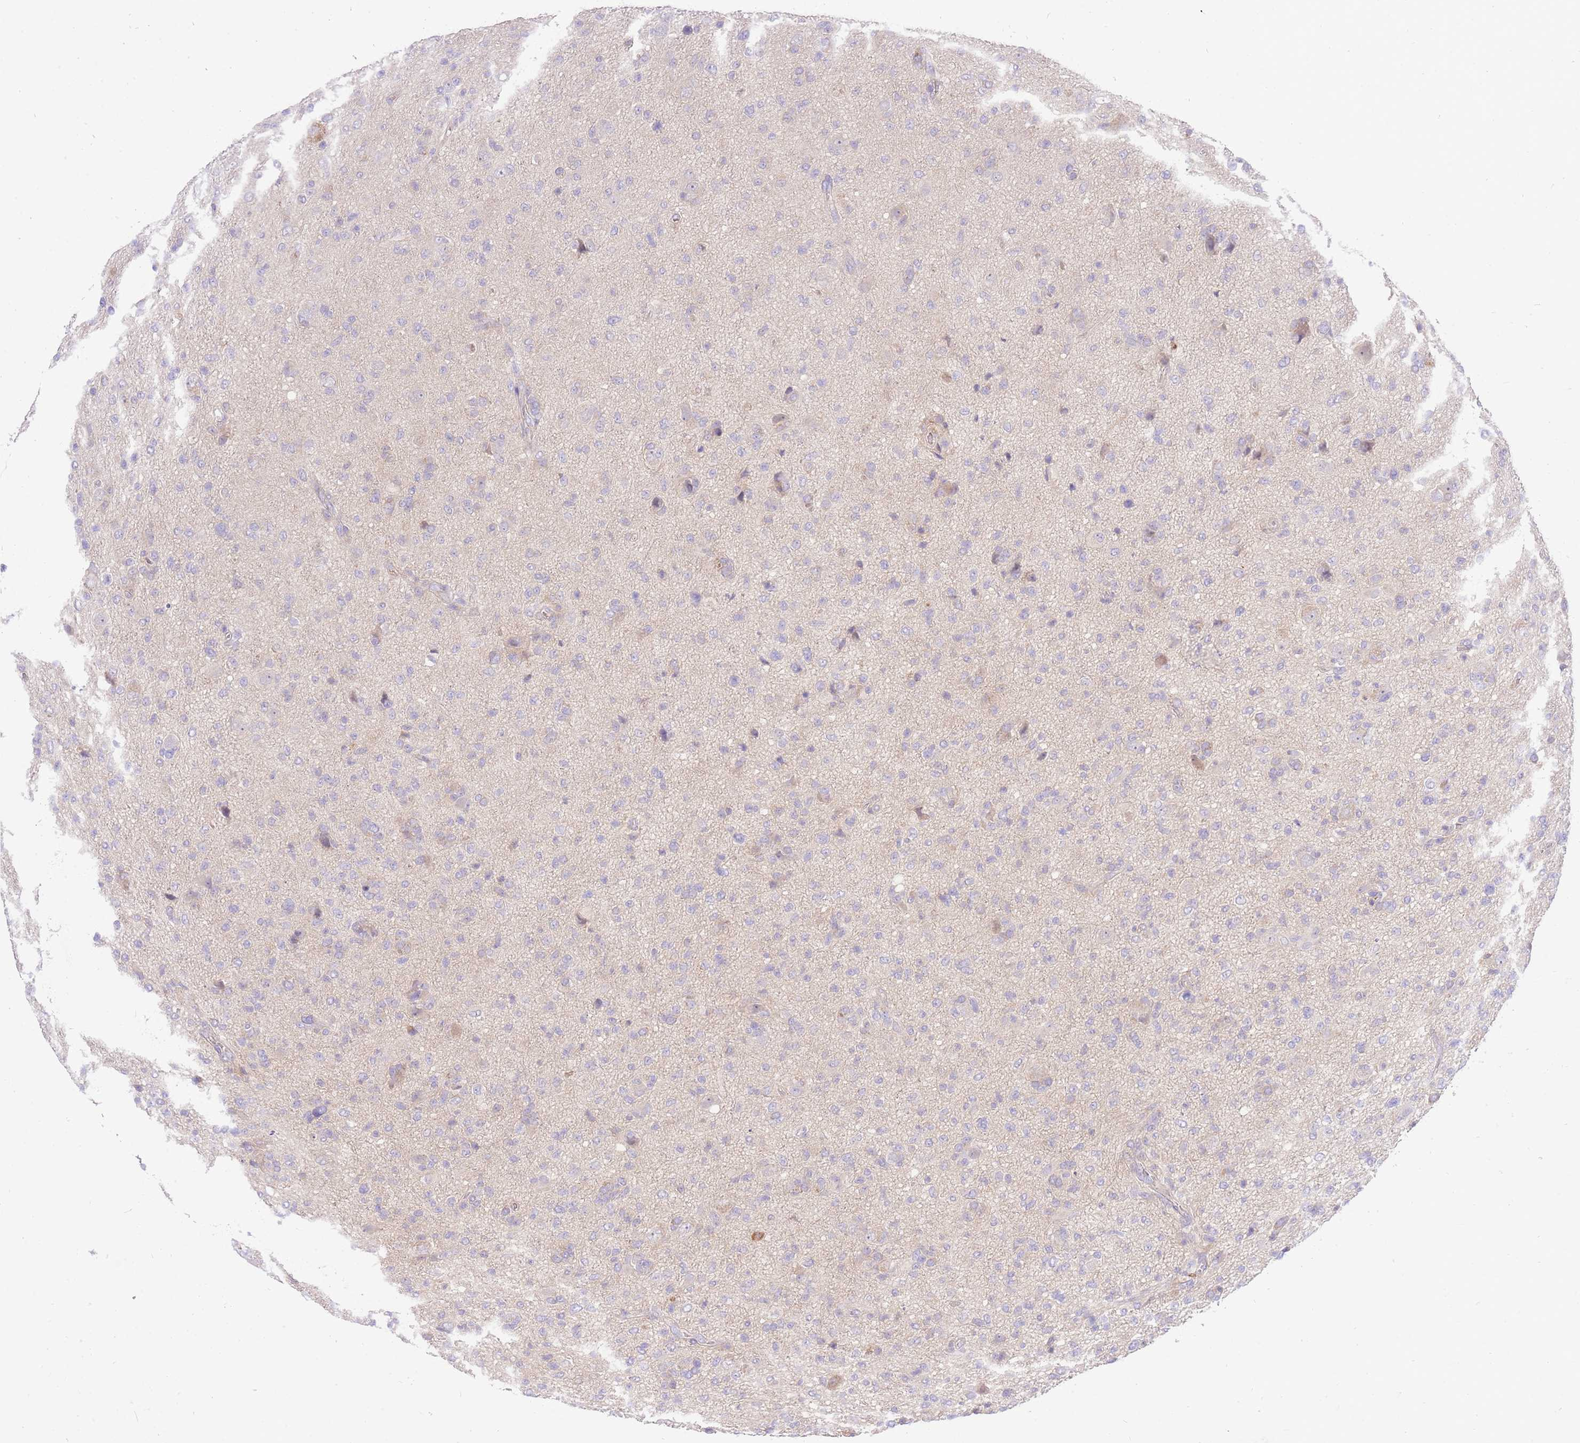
{"staining": {"intensity": "negative", "quantity": "none", "location": "none"}, "tissue": "glioma", "cell_type": "Tumor cells", "image_type": "cancer", "snomed": [{"axis": "morphology", "description": "Glioma, malignant, High grade"}, {"axis": "topography", "description": "Brain"}], "caption": "DAB (3,3'-diaminobenzidine) immunohistochemical staining of glioma demonstrates no significant staining in tumor cells.", "gene": "LIPH", "patient": {"sex": "female", "age": 57}}